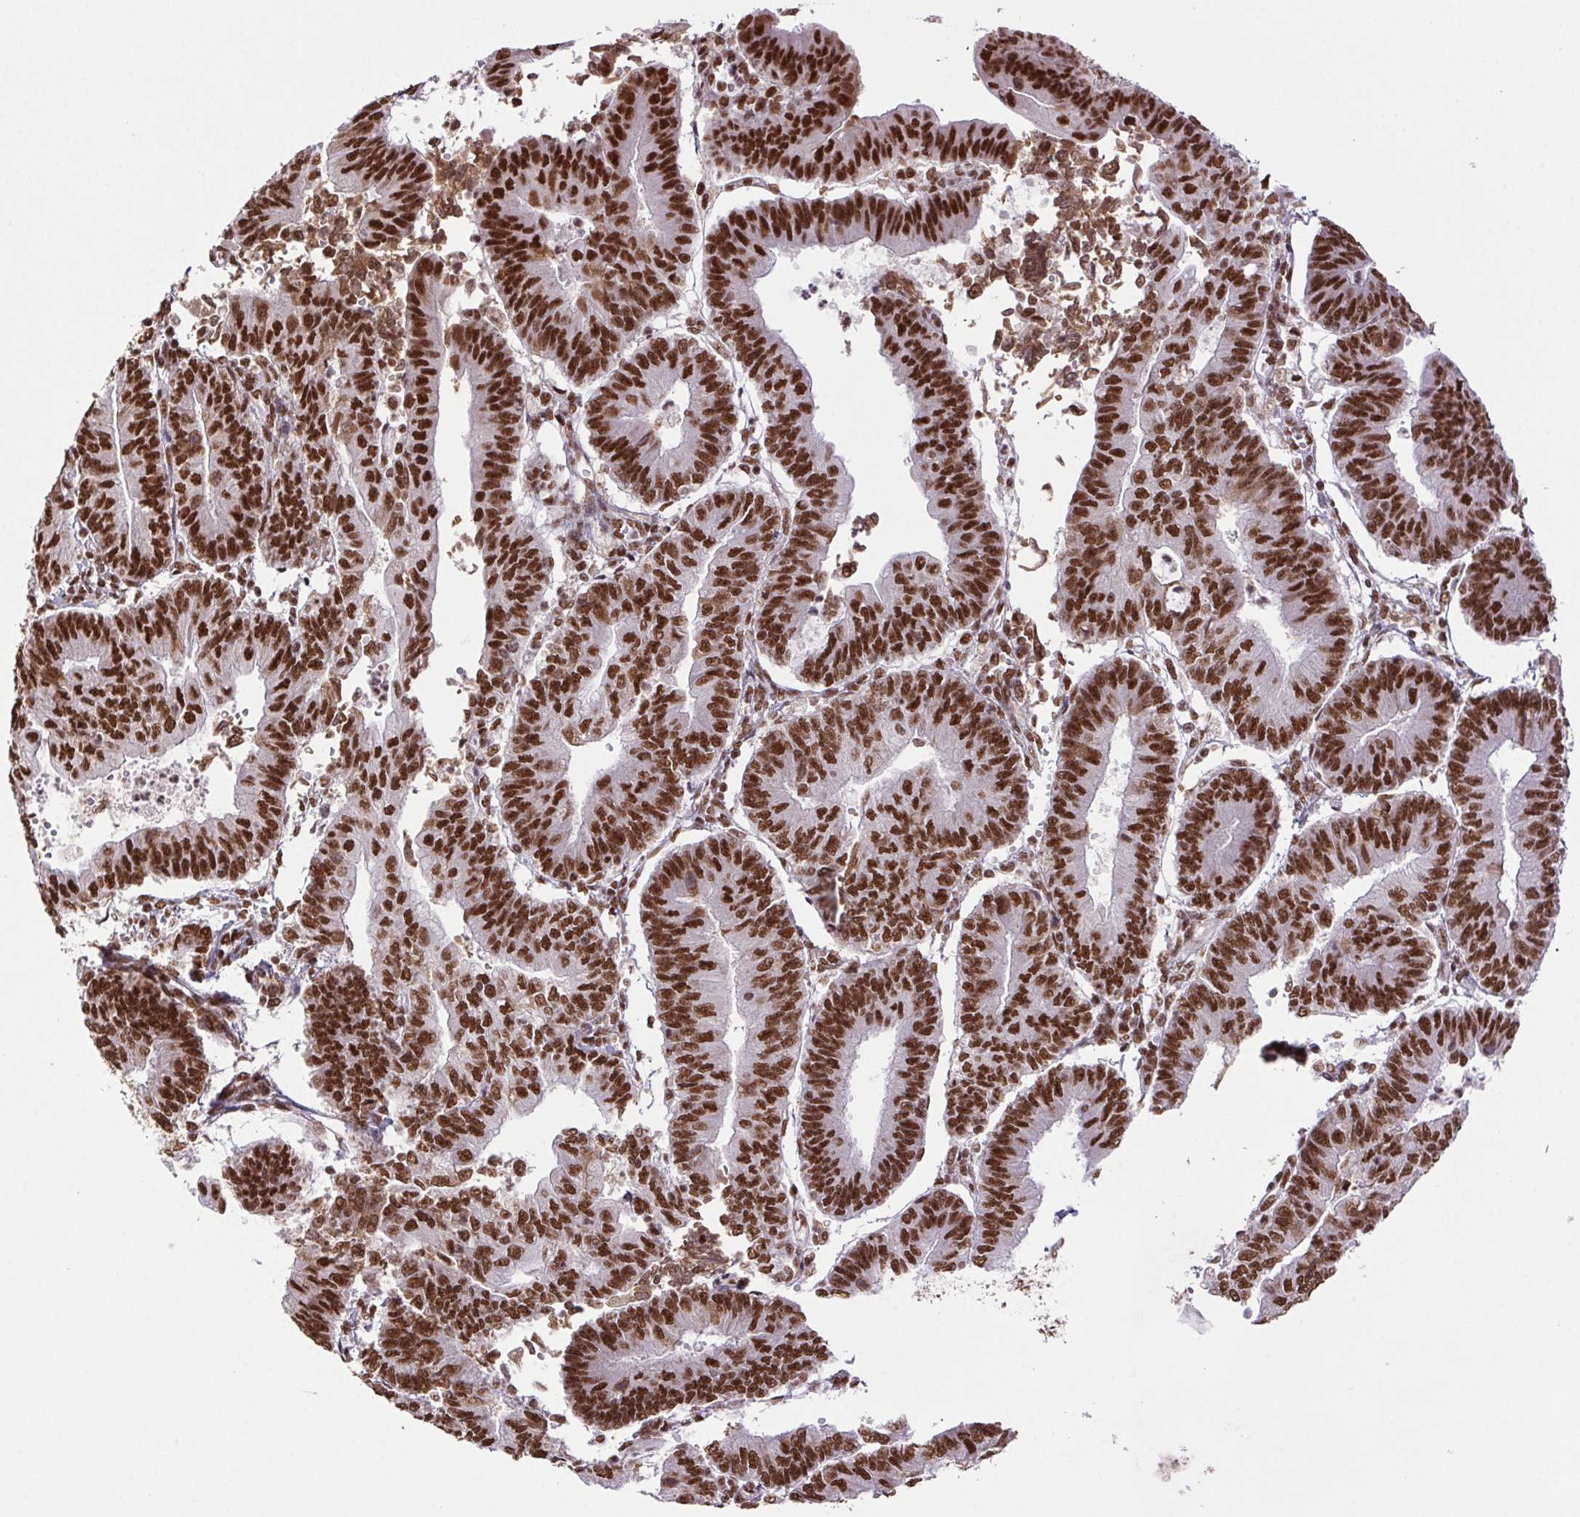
{"staining": {"intensity": "strong", "quantity": ">75%", "location": "nuclear"}, "tissue": "endometrial cancer", "cell_type": "Tumor cells", "image_type": "cancer", "snomed": [{"axis": "morphology", "description": "Adenocarcinoma, NOS"}, {"axis": "topography", "description": "Endometrium"}], "caption": "Immunohistochemical staining of endometrial adenocarcinoma shows high levels of strong nuclear protein staining in about >75% of tumor cells.", "gene": "ZNF207", "patient": {"sex": "female", "age": 65}}